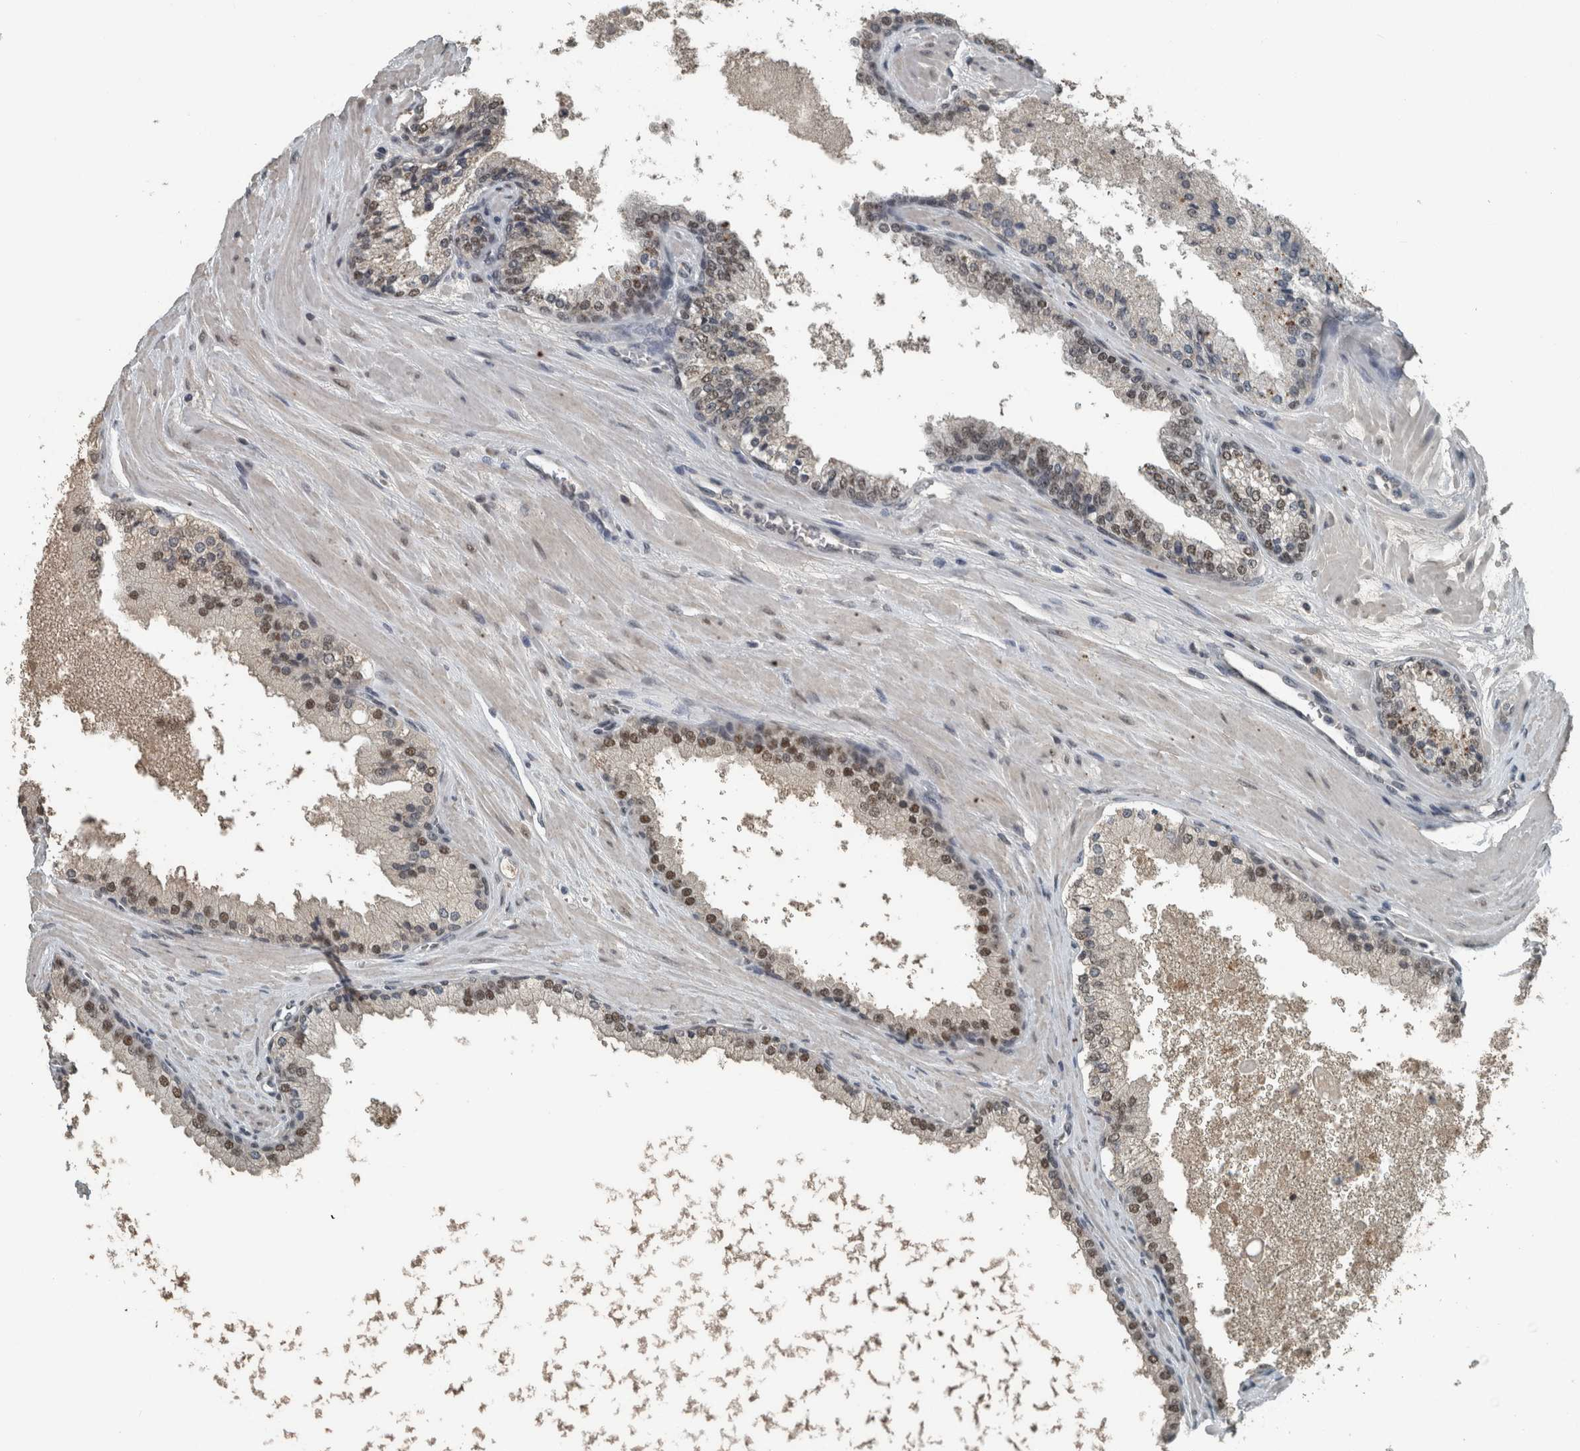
{"staining": {"intensity": "moderate", "quantity": ">75%", "location": "nuclear"}, "tissue": "prostate cancer", "cell_type": "Tumor cells", "image_type": "cancer", "snomed": [{"axis": "morphology", "description": "Adenocarcinoma, High grade"}, {"axis": "topography", "description": "Prostate"}], "caption": "Immunohistochemistry of high-grade adenocarcinoma (prostate) displays medium levels of moderate nuclear expression in about >75% of tumor cells.", "gene": "ZNF24", "patient": {"sex": "male", "age": 65}}